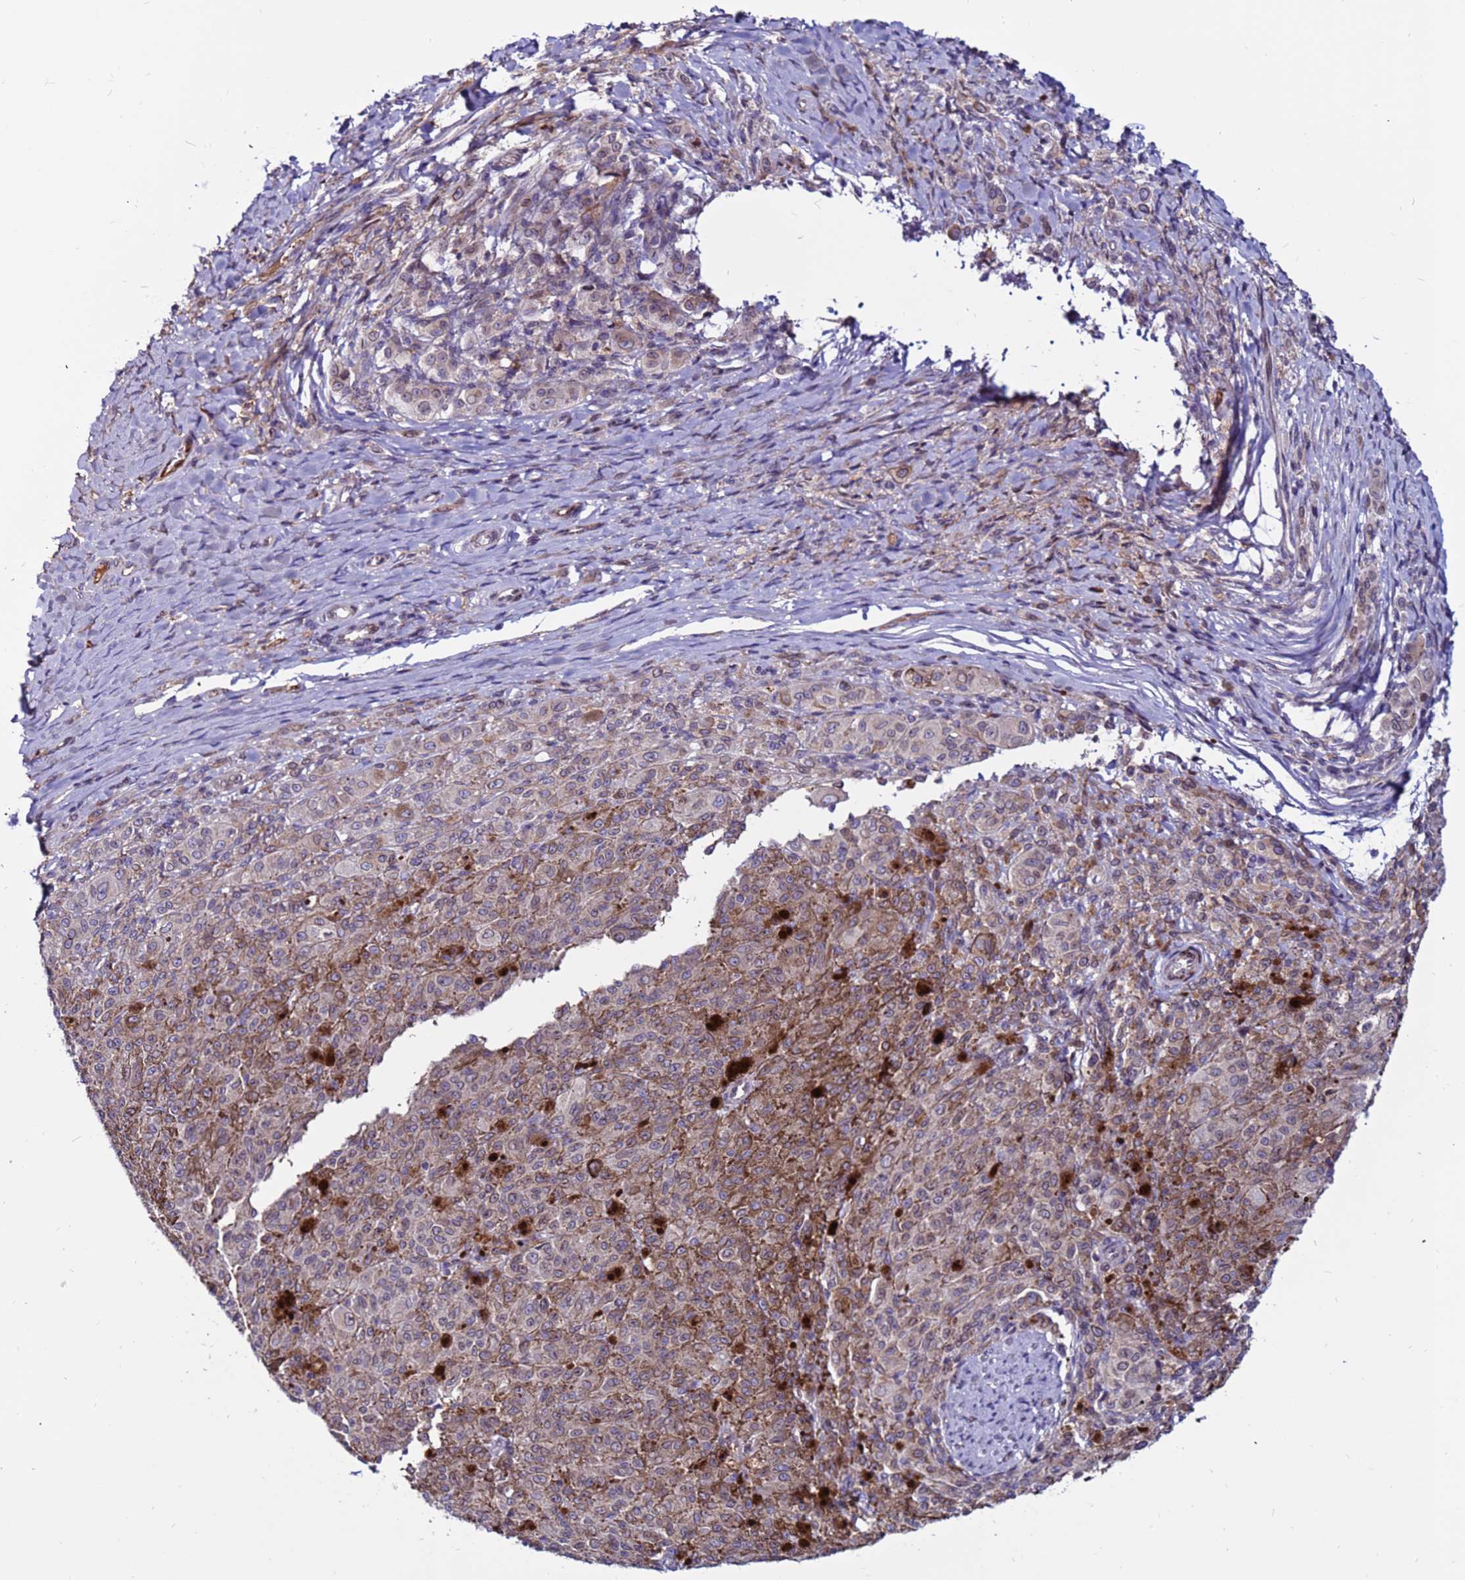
{"staining": {"intensity": "weak", "quantity": "<25%", "location": "cytoplasmic/membranous"}, "tissue": "melanoma", "cell_type": "Tumor cells", "image_type": "cancer", "snomed": [{"axis": "morphology", "description": "Malignant melanoma, NOS"}, {"axis": "topography", "description": "Skin"}], "caption": "This histopathology image is of malignant melanoma stained with immunohistochemistry (IHC) to label a protein in brown with the nuclei are counter-stained blue. There is no positivity in tumor cells. Brightfield microscopy of immunohistochemistry (IHC) stained with DAB (brown) and hematoxylin (blue), captured at high magnification.", "gene": "CCDC71", "patient": {"sex": "female", "age": 52}}